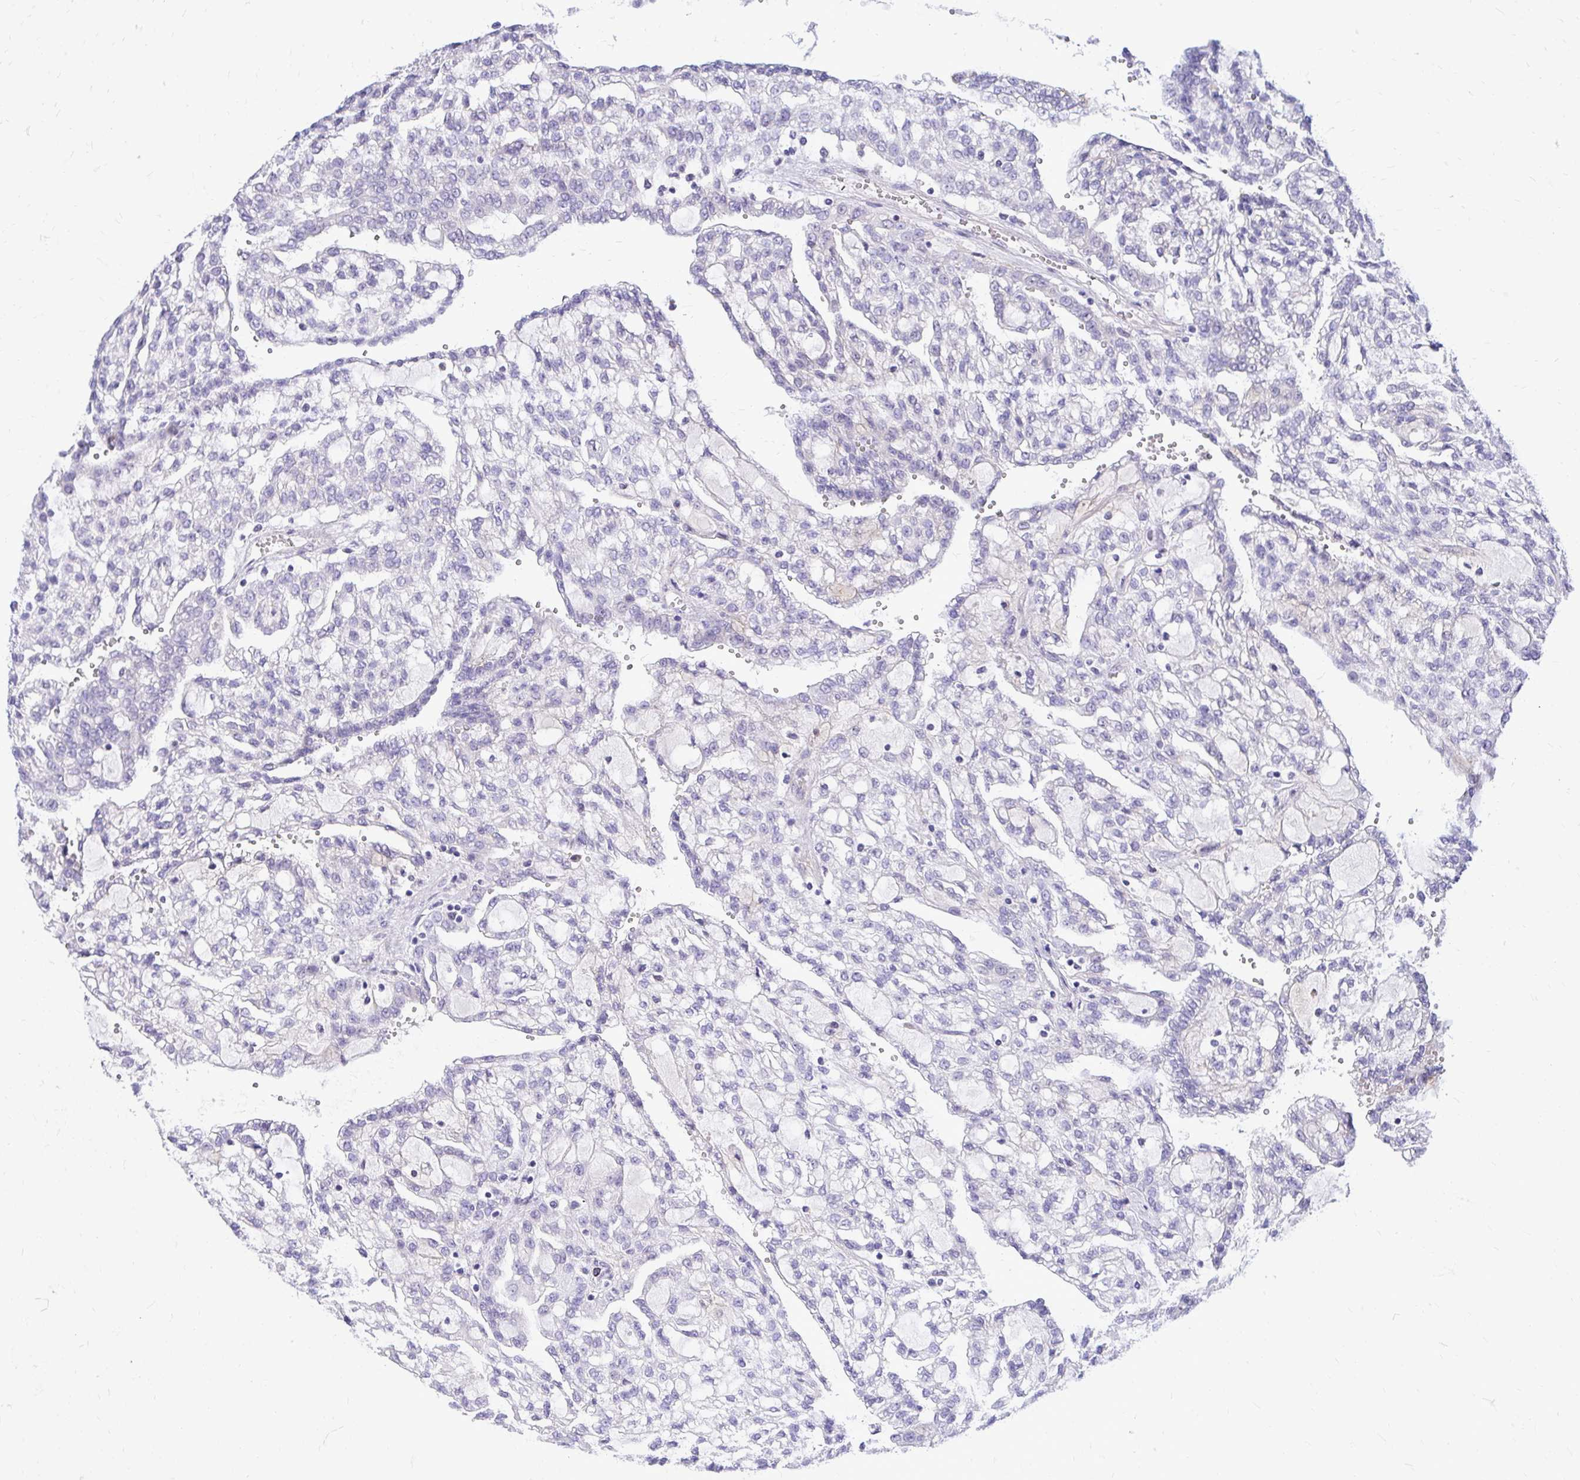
{"staining": {"intensity": "negative", "quantity": "none", "location": "none"}, "tissue": "renal cancer", "cell_type": "Tumor cells", "image_type": "cancer", "snomed": [{"axis": "morphology", "description": "Adenocarcinoma, NOS"}, {"axis": "topography", "description": "Kidney"}], "caption": "Adenocarcinoma (renal) was stained to show a protein in brown. There is no significant staining in tumor cells.", "gene": "ZSWIM9", "patient": {"sex": "male", "age": 63}}